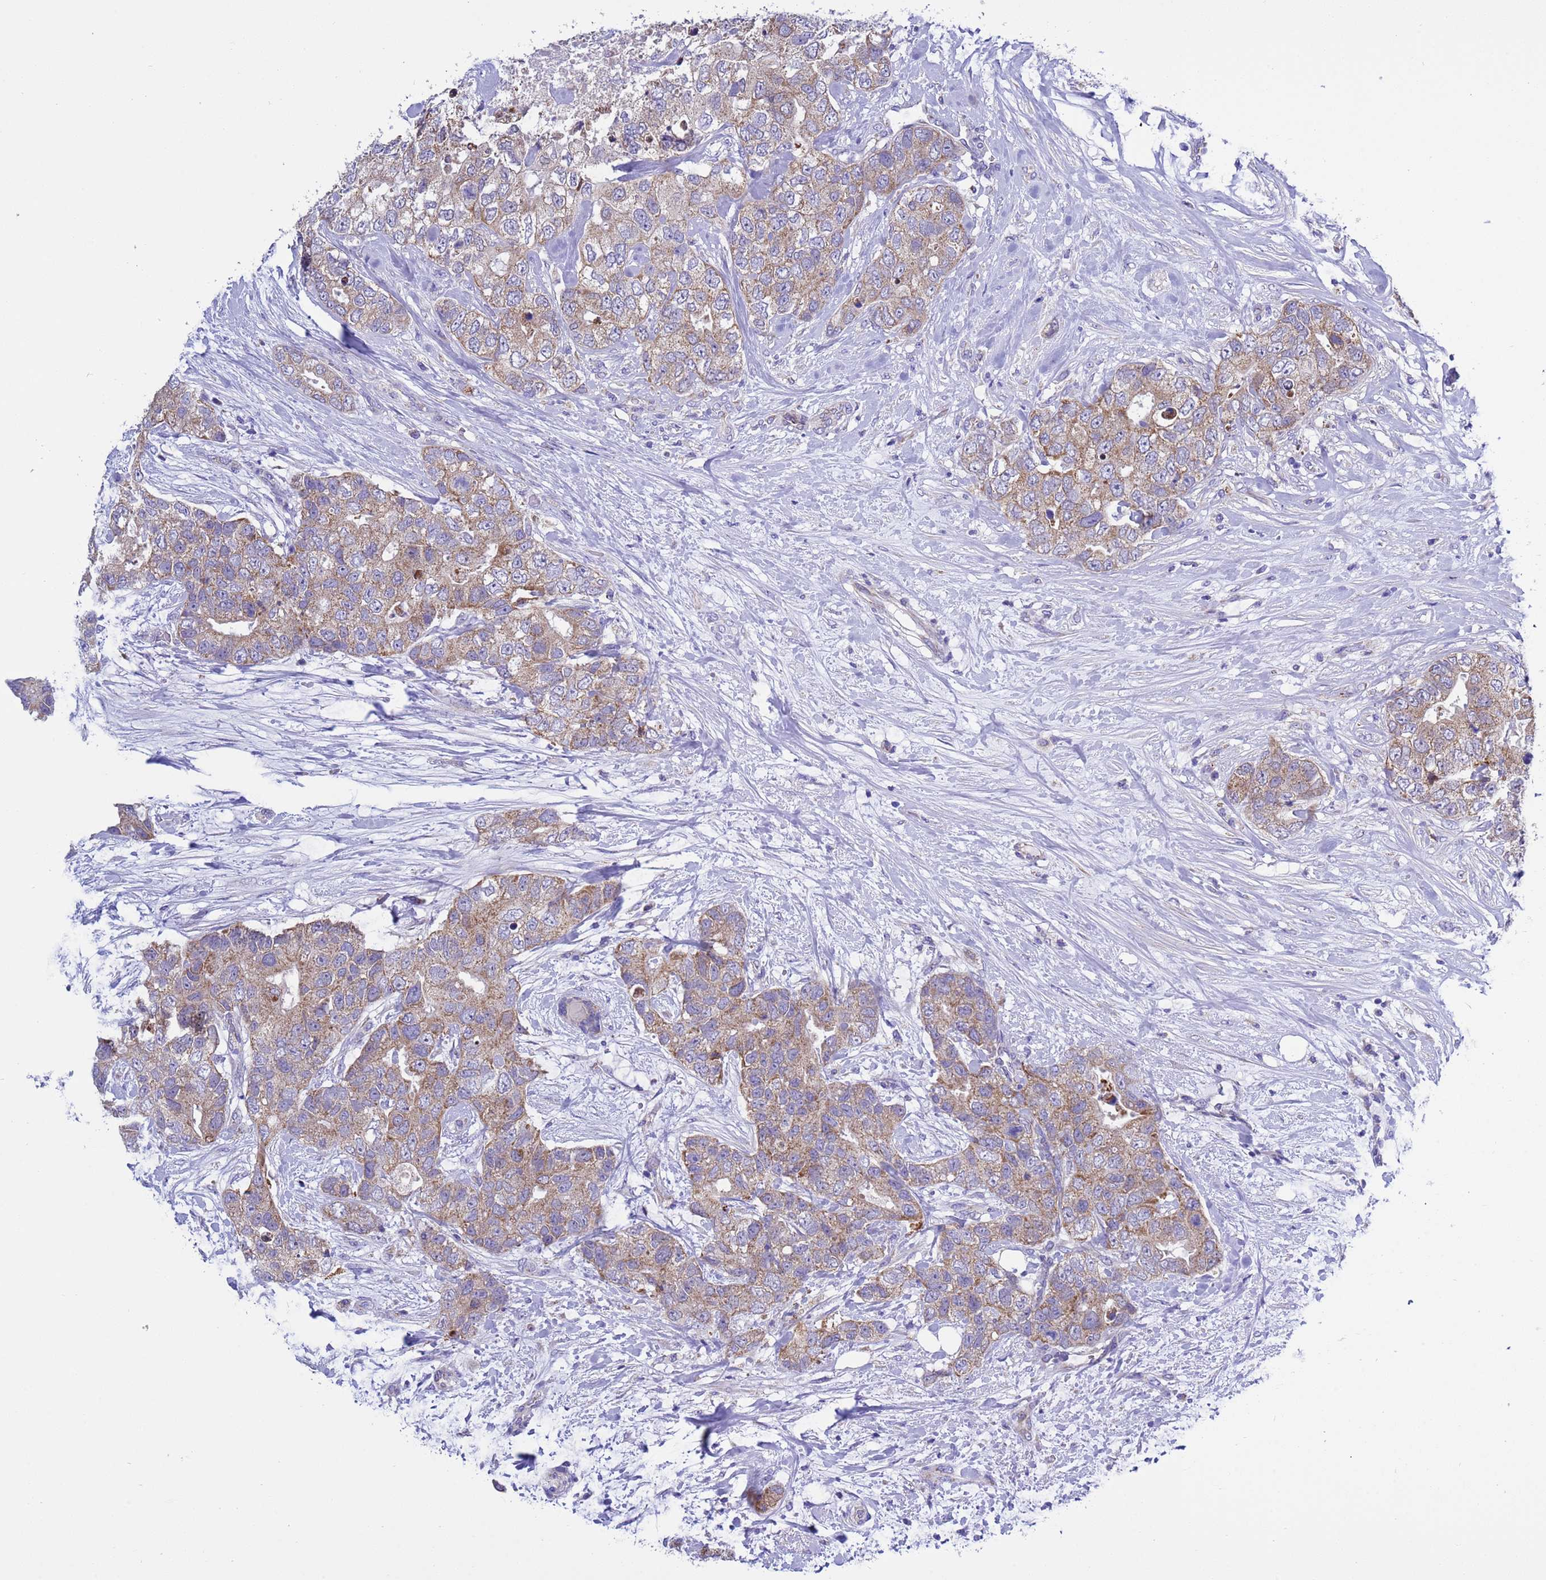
{"staining": {"intensity": "moderate", "quantity": ">75%", "location": "cytoplasmic/membranous"}, "tissue": "breast cancer", "cell_type": "Tumor cells", "image_type": "cancer", "snomed": [{"axis": "morphology", "description": "Duct carcinoma"}, {"axis": "topography", "description": "Breast"}], "caption": "Immunohistochemical staining of breast intraductal carcinoma reveals medium levels of moderate cytoplasmic/membranous protein expression in approximately >75% of tumor cells.", "gene": "CCDC191", "patient": {"sex": "female", "age": 62}}